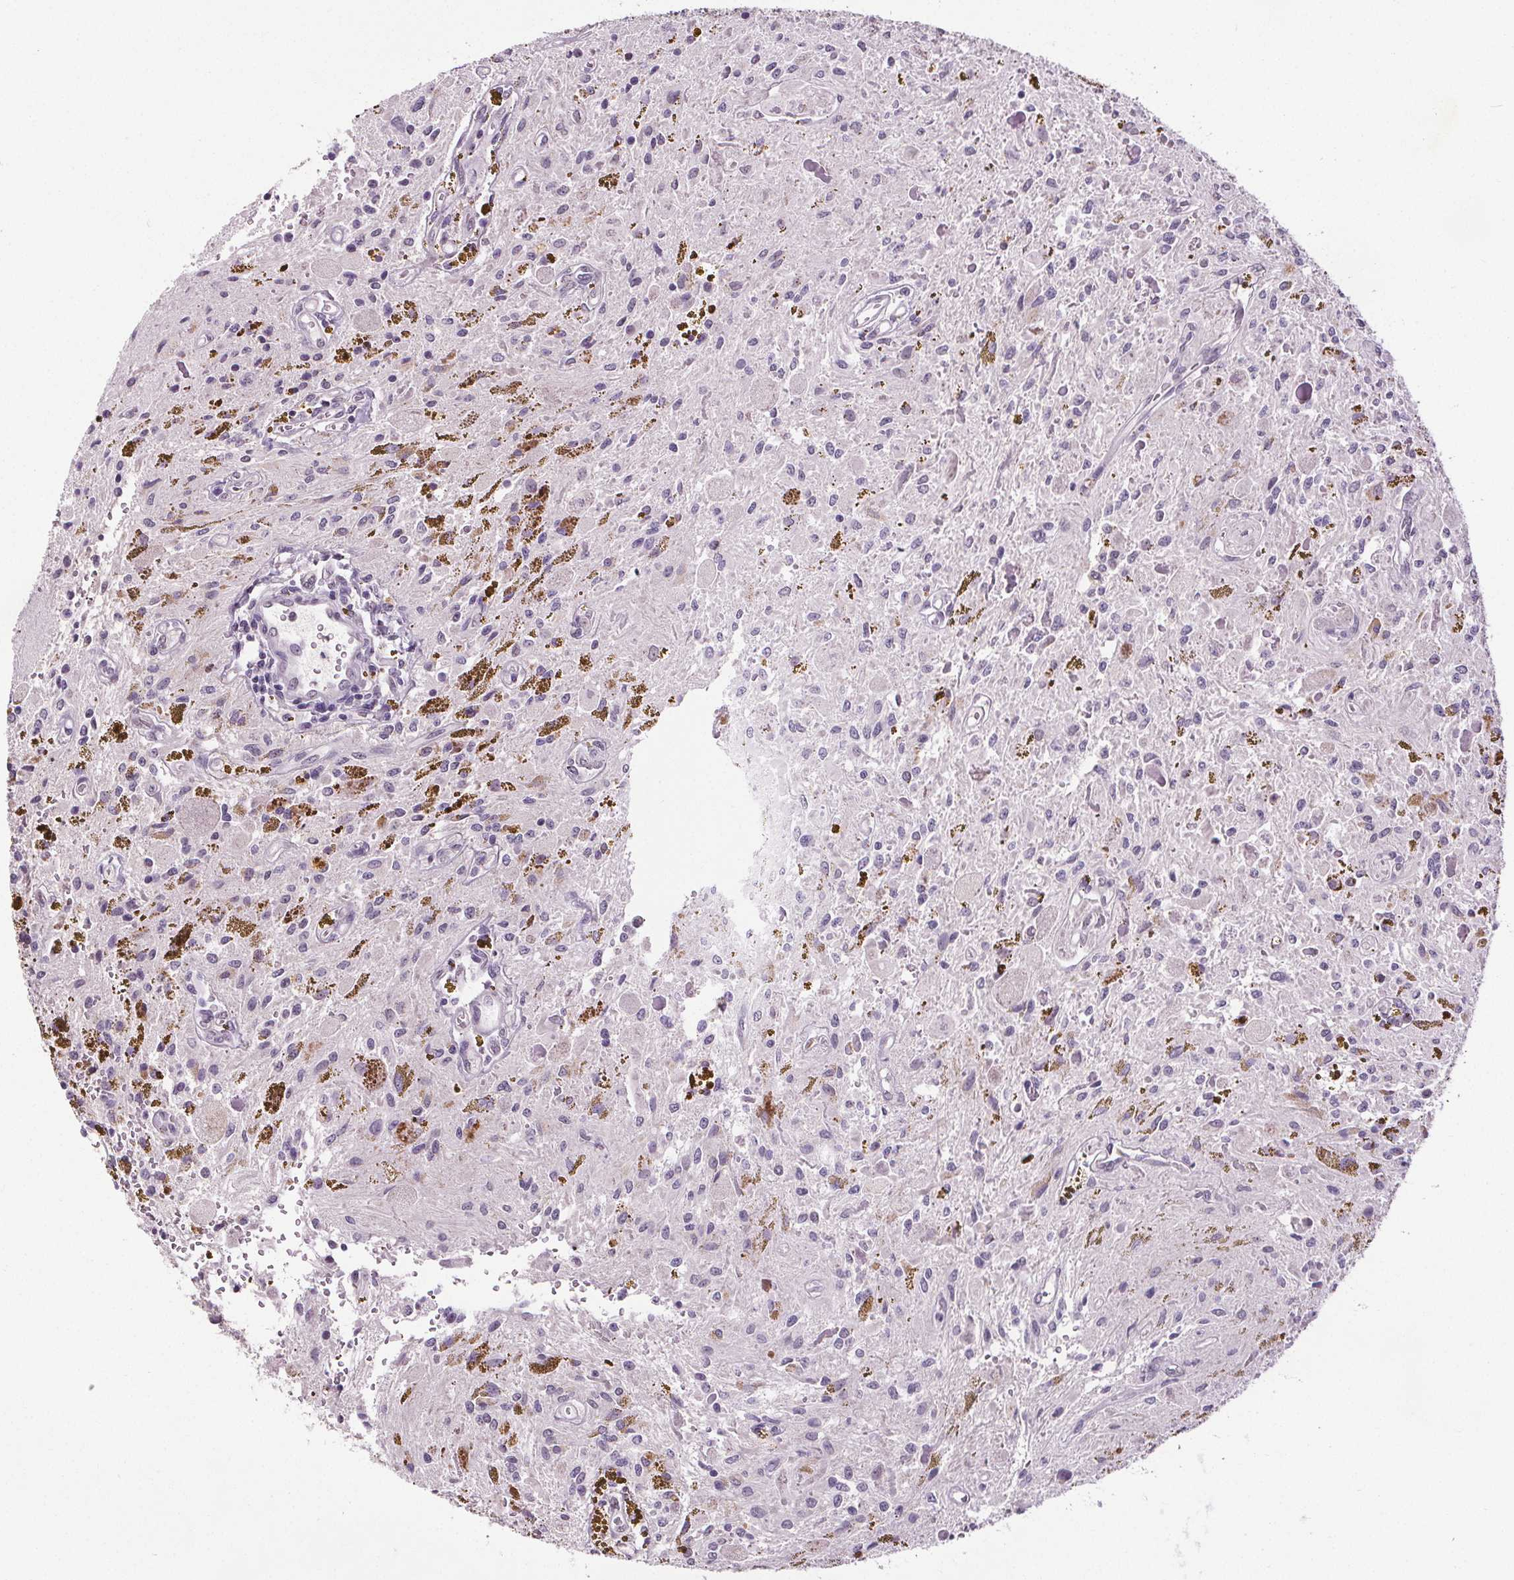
{"staining": {"intensity": "negative", "quantity": "none", "location": "none"}, "tissue": "glioma", "cell_type": "Tumor cells", "image_type": "cancer", "snomed": [{"axis": "morphology", "description": "Glioma, malignant, Low grade"}, {"axis": "topography", "description": "Cerebellum"}], "caption": "Tumor cells show no significant protein expression in glioma. (Stains: DAB immunohistochemistry with hematoxylin counter stain, Microscopy: brightfield microscopy at high magnification).", "gene": "SLC2A9", "patient": {"sex": "female", "age": 14}}